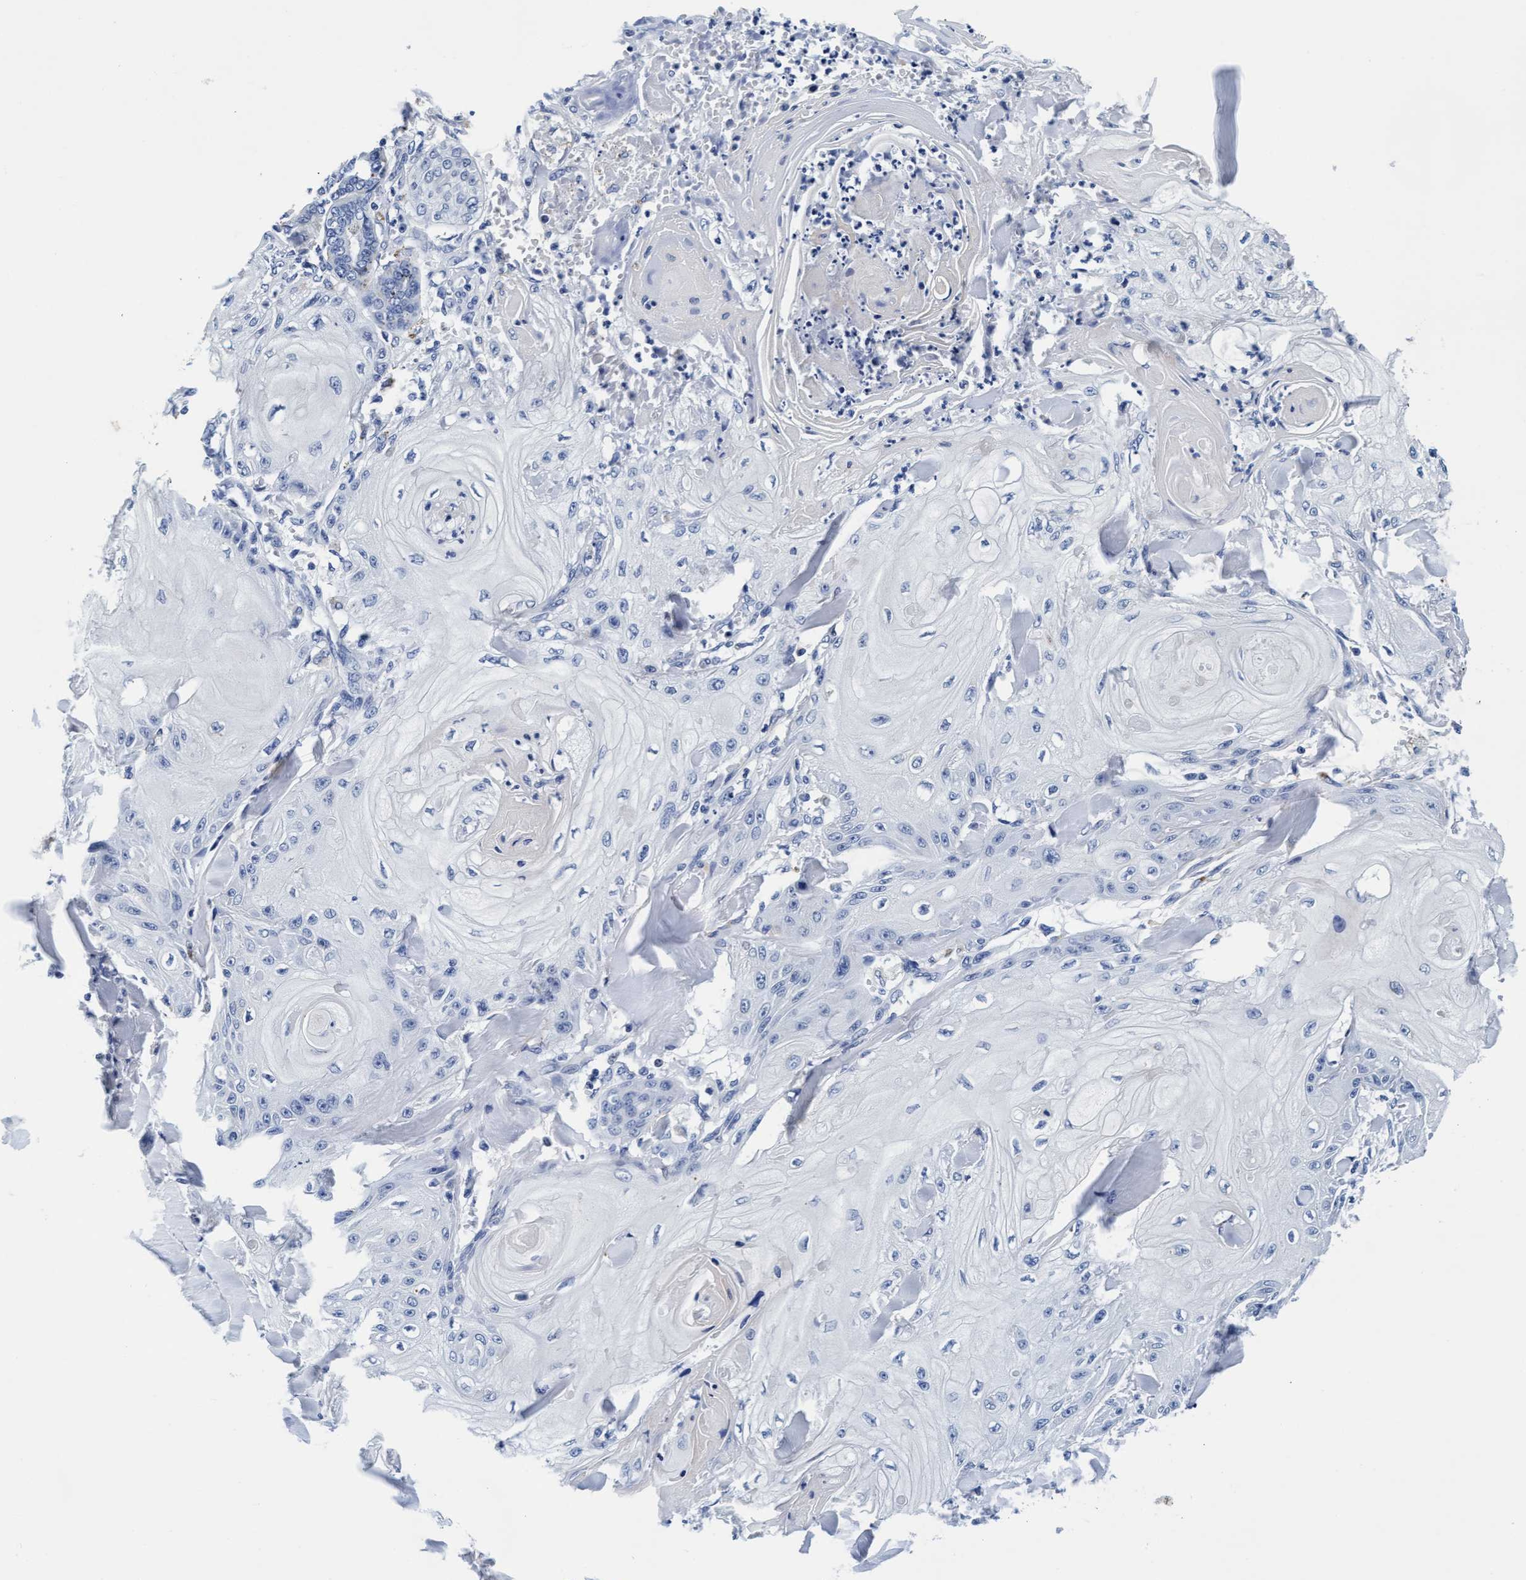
{"staining": {"intensity": "negative", "quantity": "none", "location": "none"}, "tissue": "skin cancer", "cell_type": "Tumor cells", "image_type": "cancer", "snomed": [{"axis": "morphology", "description": "Squamous cell carcinoma, NOS"}, {"axis": "topography", "description": "Skin"}], "caption": "Image shows no significant protein positivity in tumor cells of skin cancer (squamous cell carcinoma).", "gene": "ARSG", "patient": {"sex": "male", "age": 74}}